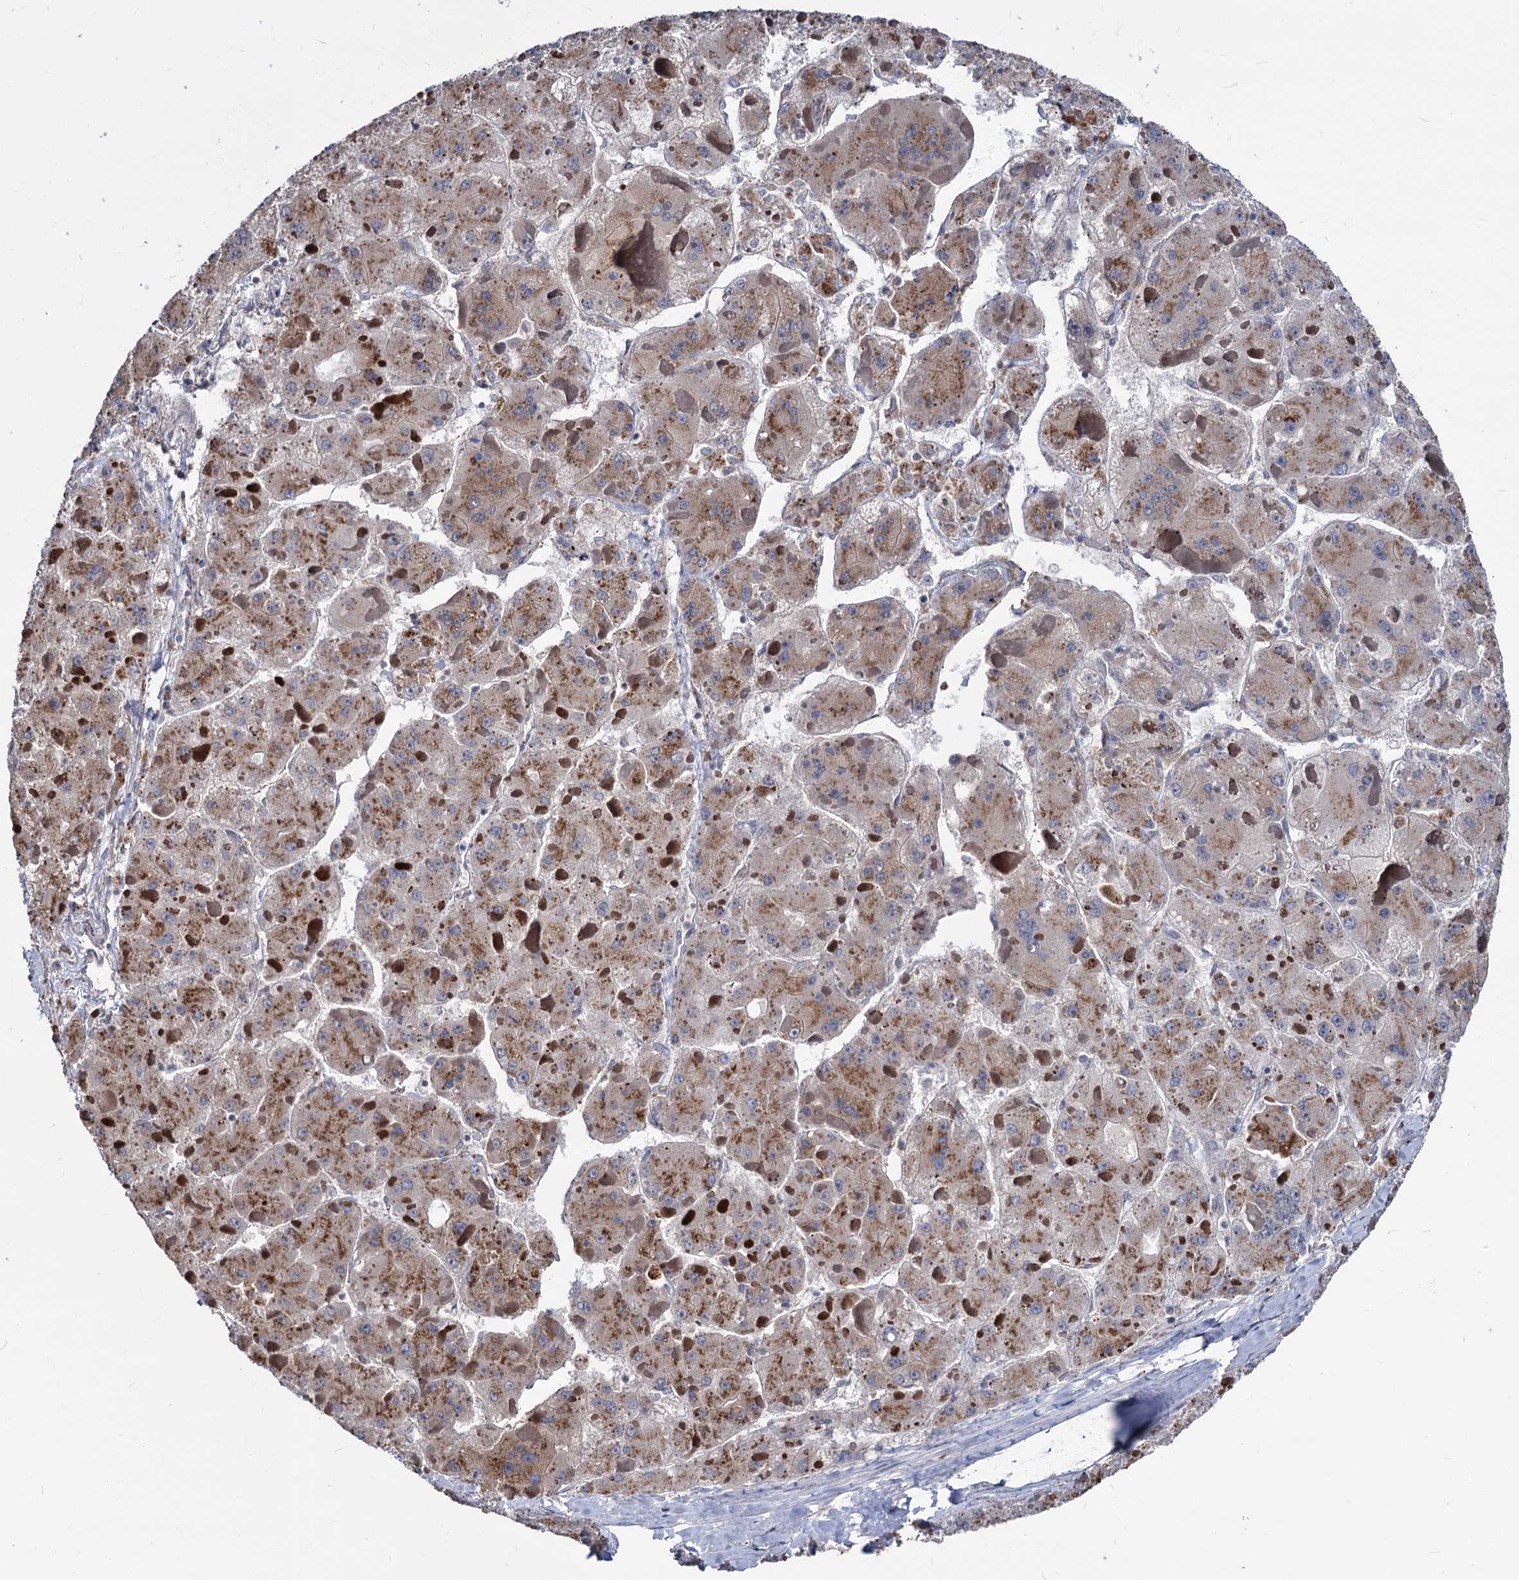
{"staining": {"intensity": "moderate", "quantity": ">75%", "location": "cytoplasmic/membranous"}, "tissue": "liver cancer", "cell_type": "Tumor cells", "image_type": "cancer", "snomed": [{"axis": "morphology", "description": "Carcinoma, Hepatocellular, NOS"}, {"axis": "topography", "description": "Liver"}], "caption": "Liver cancer (hepatocellular carcinoma) stained with immunohistochemistry (IHC) displays moderate cytoplasmic/membranous staining in approximately >75% of tumor cells.", "gene": "SMAGP", "patient": {"sex": "female", "age": 73}}